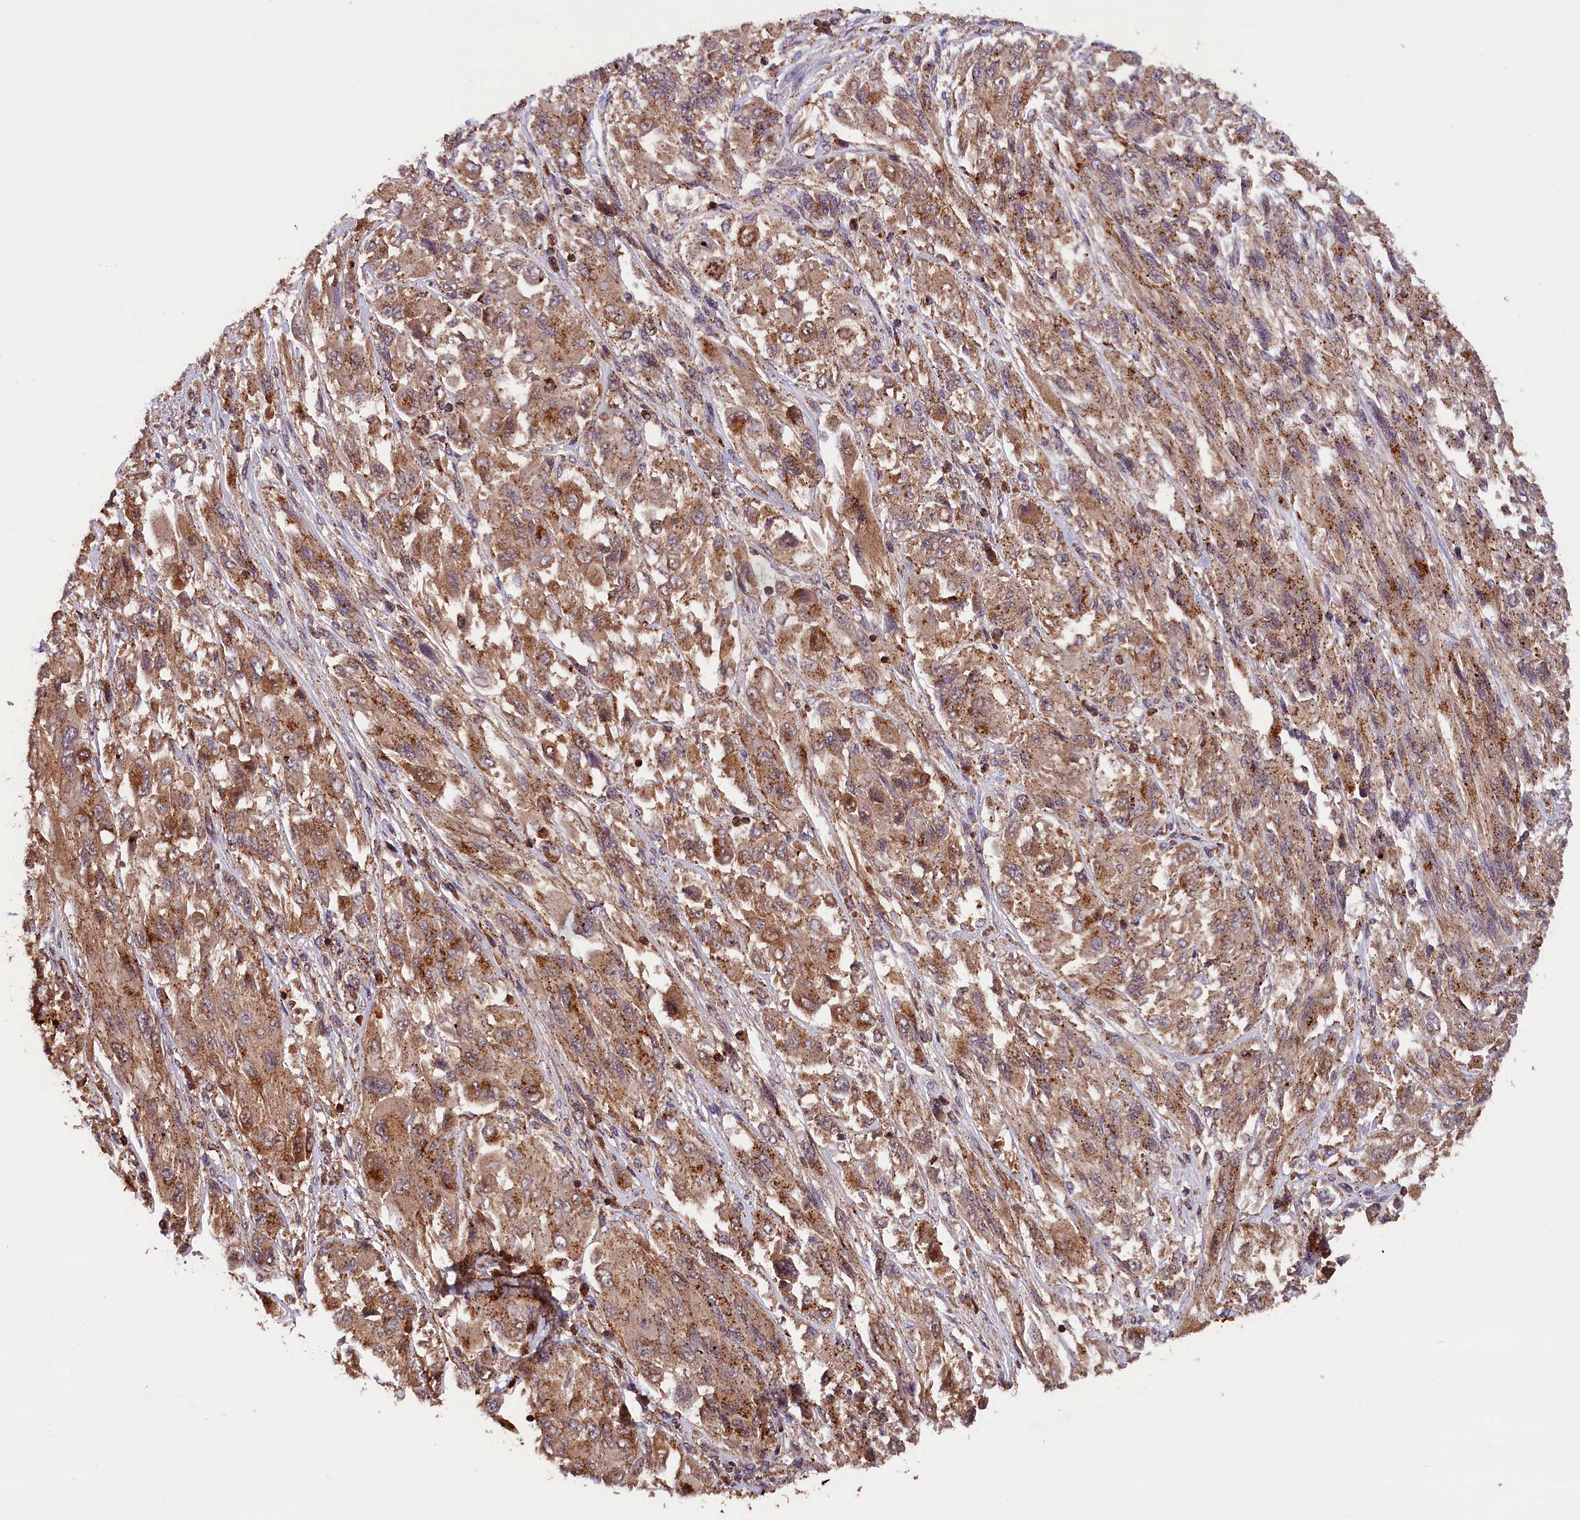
{"staining": {"intensity": "moderate", "quantity": ">75%", "location": "cytoplasmic/membranous"}, "tissue": "melanoma", "cell_type": "Tumor cells", "image_type": "cancer", "snomed": [{"axis": "morphology", "description": "Malignant melanoma, NOS"}, {"axis": "topography", "description": "Skin"}], "caption": "Moderate cytoplasmic/membranous expression for a protein is present in approximately >75% of tumor cells of malignant melanoma using immunohistochemistry (IHC).", "gene": "IST1", "patient": {"sex": "female", "age": 91}}